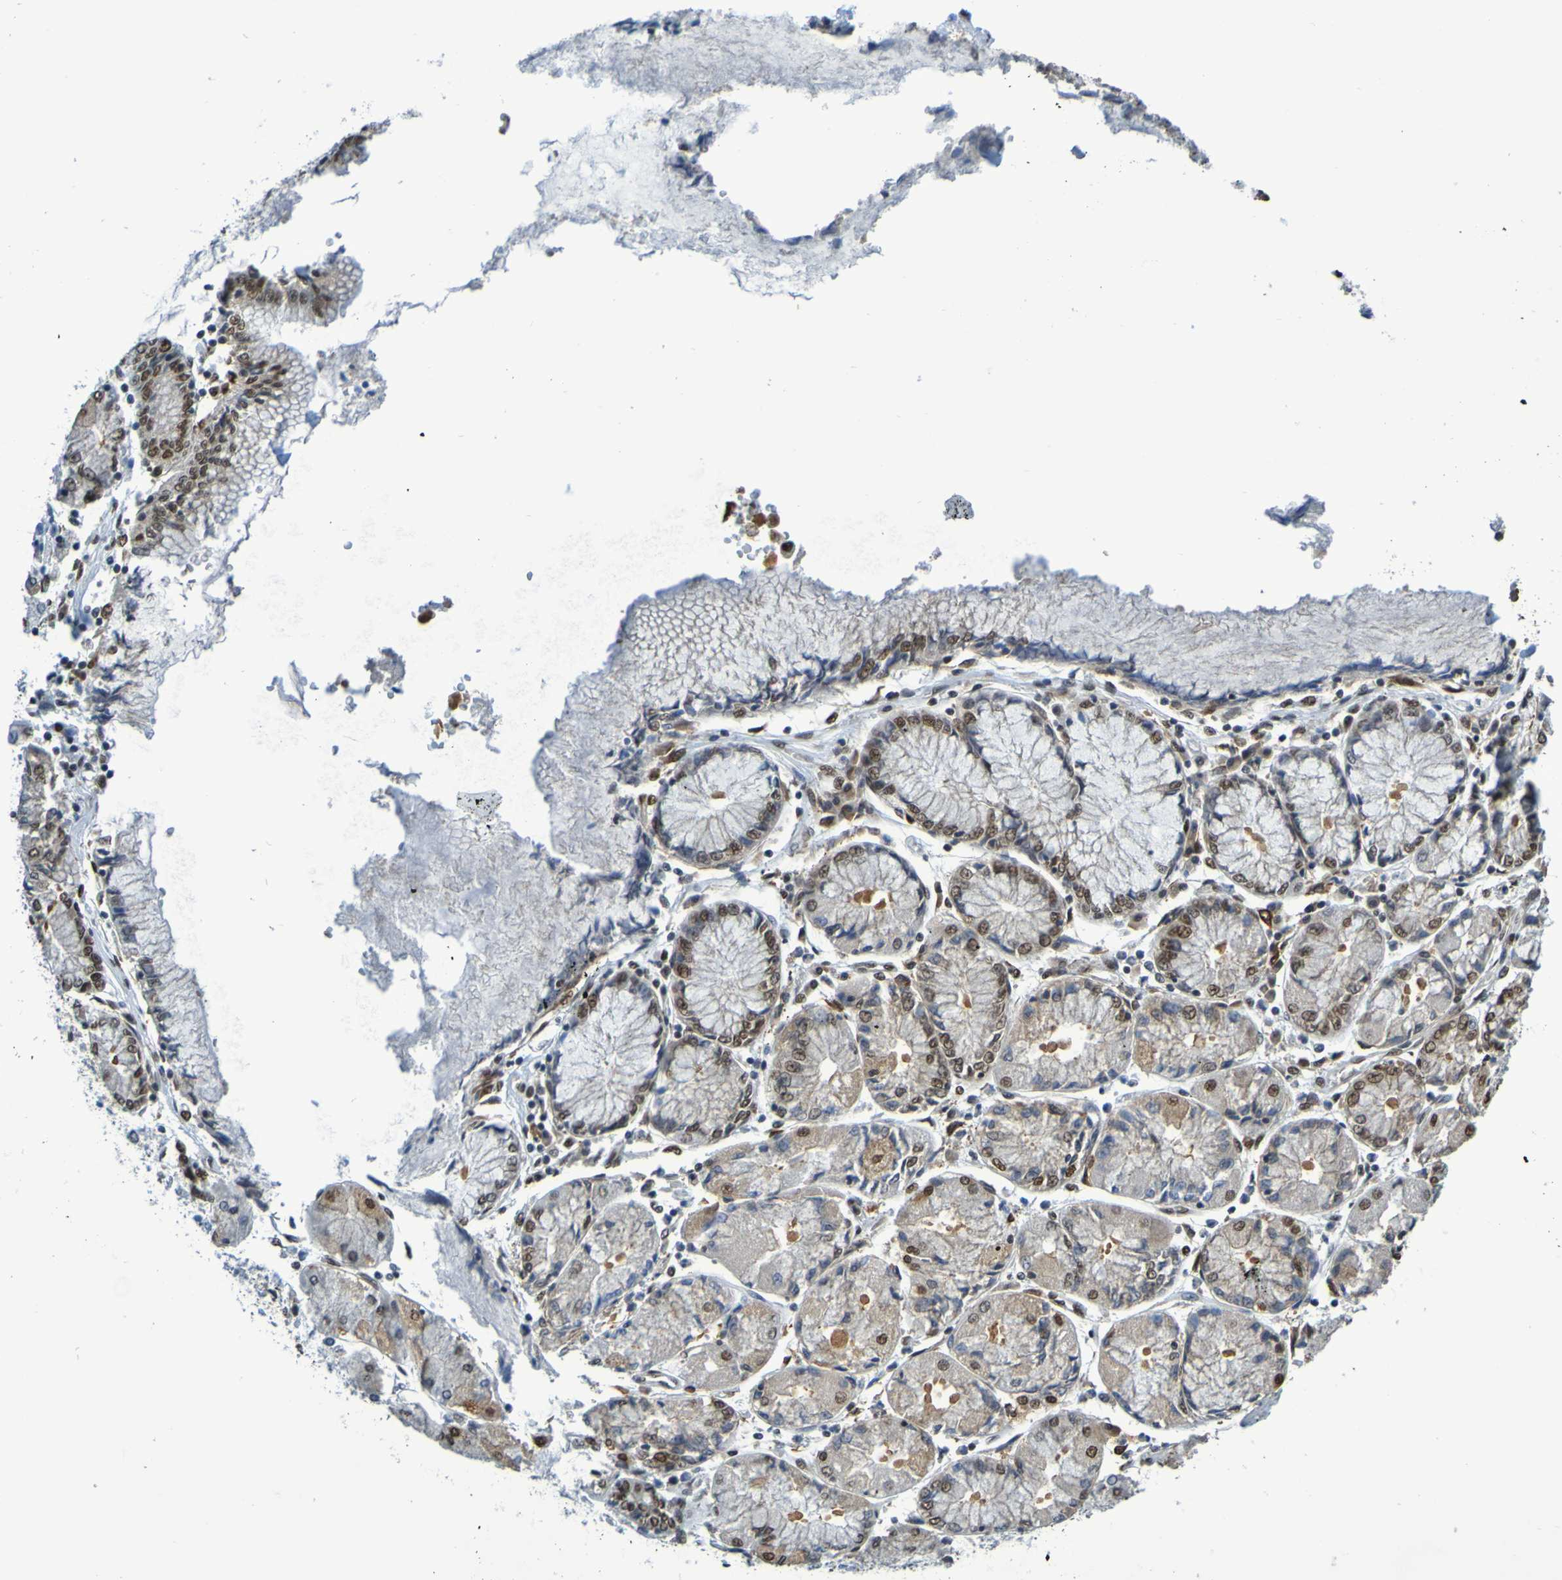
{"staining": {"intensity": "moderate", "quantity": ">75%", "location": "nuclear"}, "tissue": "stomach cancer", "cell_type": "Tumor cells", "image_type": "cancer", "snomed": [{"axis": "morphology", "description": "Normal tissue, NOS"}, {"axis": "morphology", "description": "Adenocarcinoma, NOS"}, {"axis": "topography", "description": "Stomach, upper"}, {"axis": "topography", "description": "Stomach"}], "caption": "Immunohistochemistry (IHC) of human adenocarcinoma (stomach) exhibits medium levels of moderate nuclear expression in about >75% of tumor cells. (brown staining indicates protein expression, while blue staining denotes nuclei).", "gene": "HDAC2", "patient": {"sex": "male", "age": 59}}